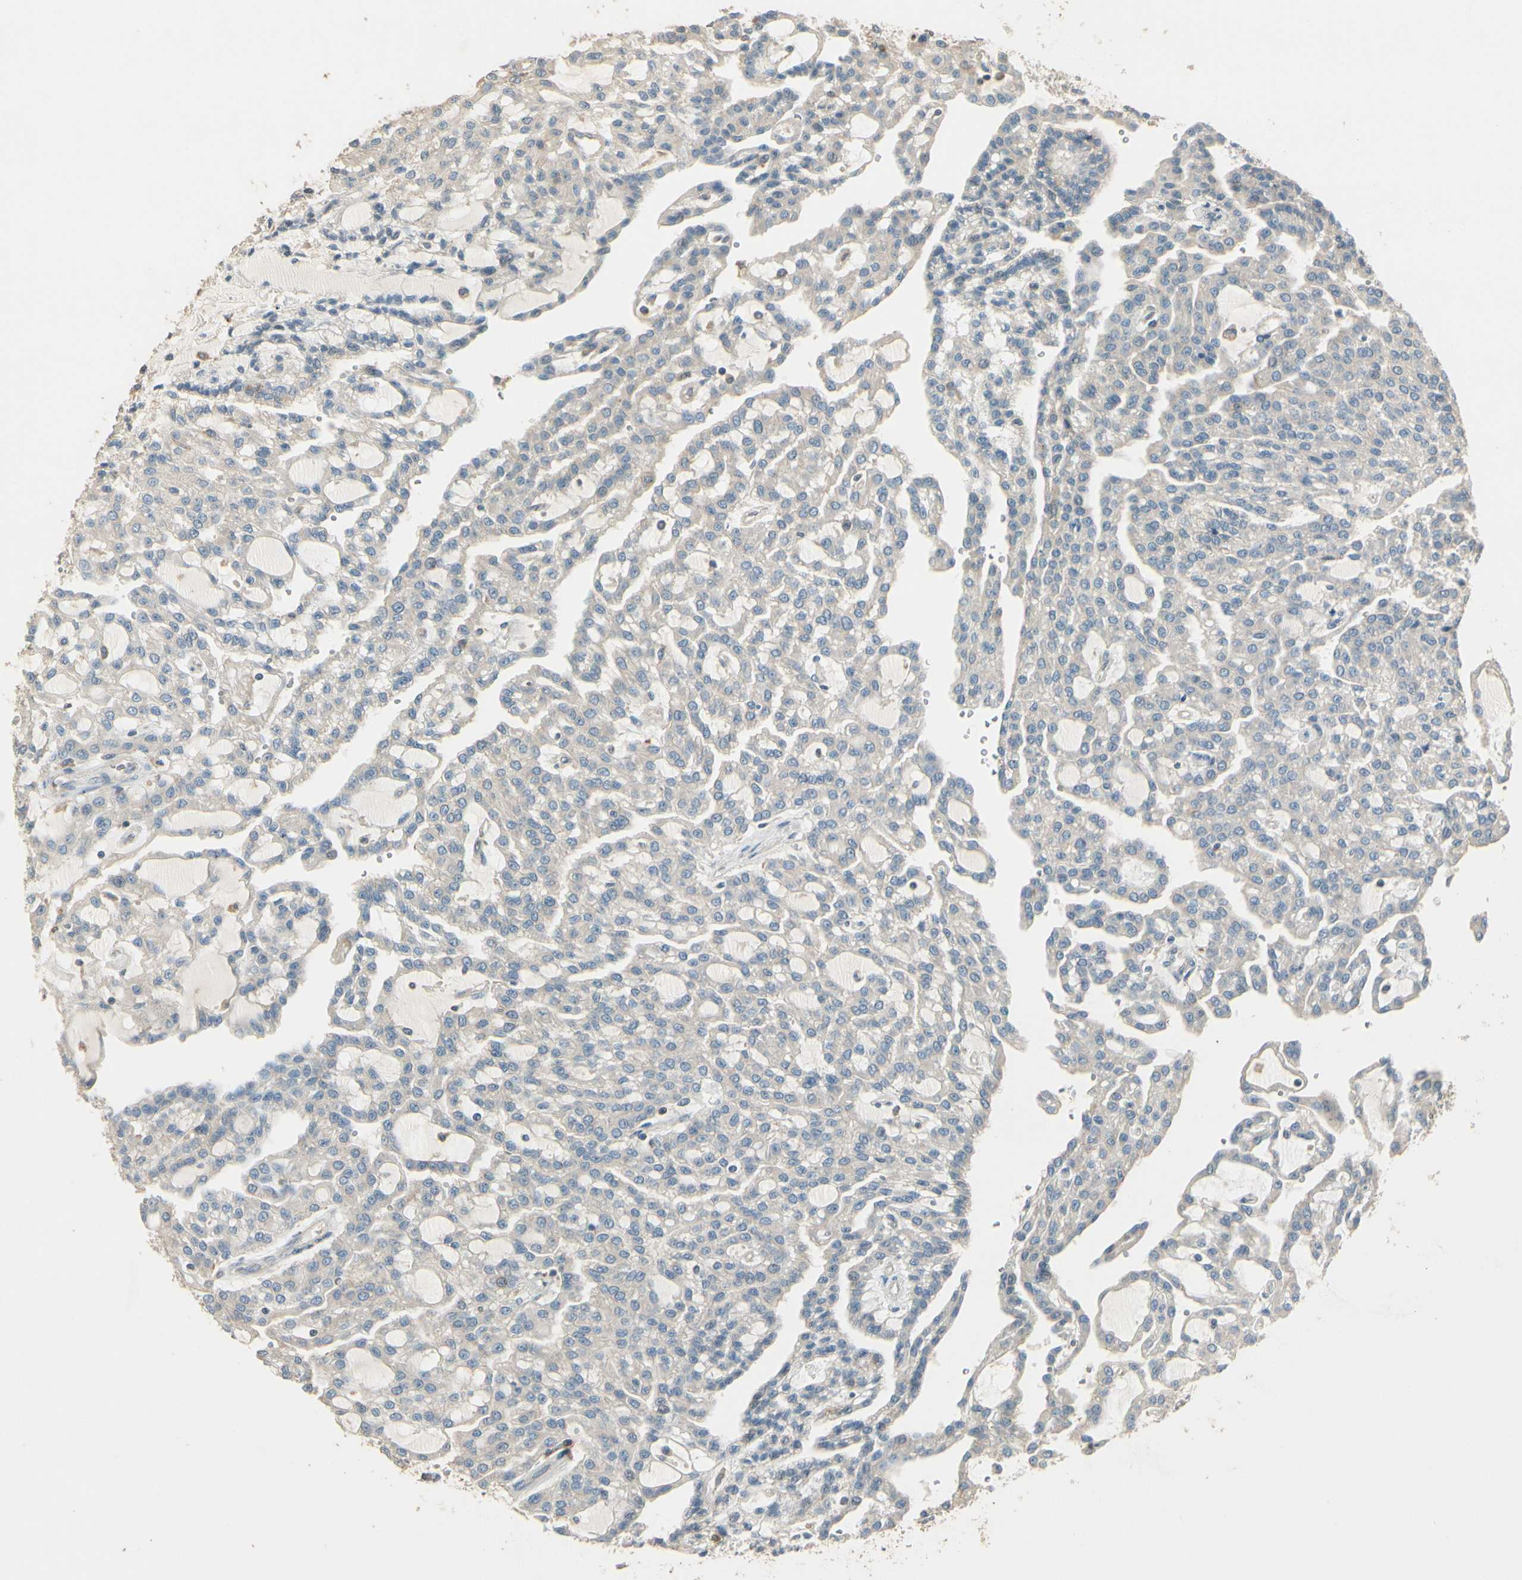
{"staining": {"intensity": "weak", "quantity": "25%-75%", "location": "cytoplasmic/membranous"}, "tissue": "renal cancer", "cell_type": "Tumor cells", "image_type": "cancer", "snomed": [{"axis": "morphology", "description": "Adenocarcinoma, NOS"}, {"axis": "topography", "description": "Kidney"}], "caption": "The photomicrograph displays a brown stain indicating the presence of a protein in the cytoplasmic/membranous of tumor cells in renal cancer. The staining was performed using DAB (3,3'-diaminobenzidine), with brown indicating positive protein expression. Nuclei are stained blue with hematoxylin.", "gene": "PLXNA1", "patient": {"sex": "male", "age": 63}}